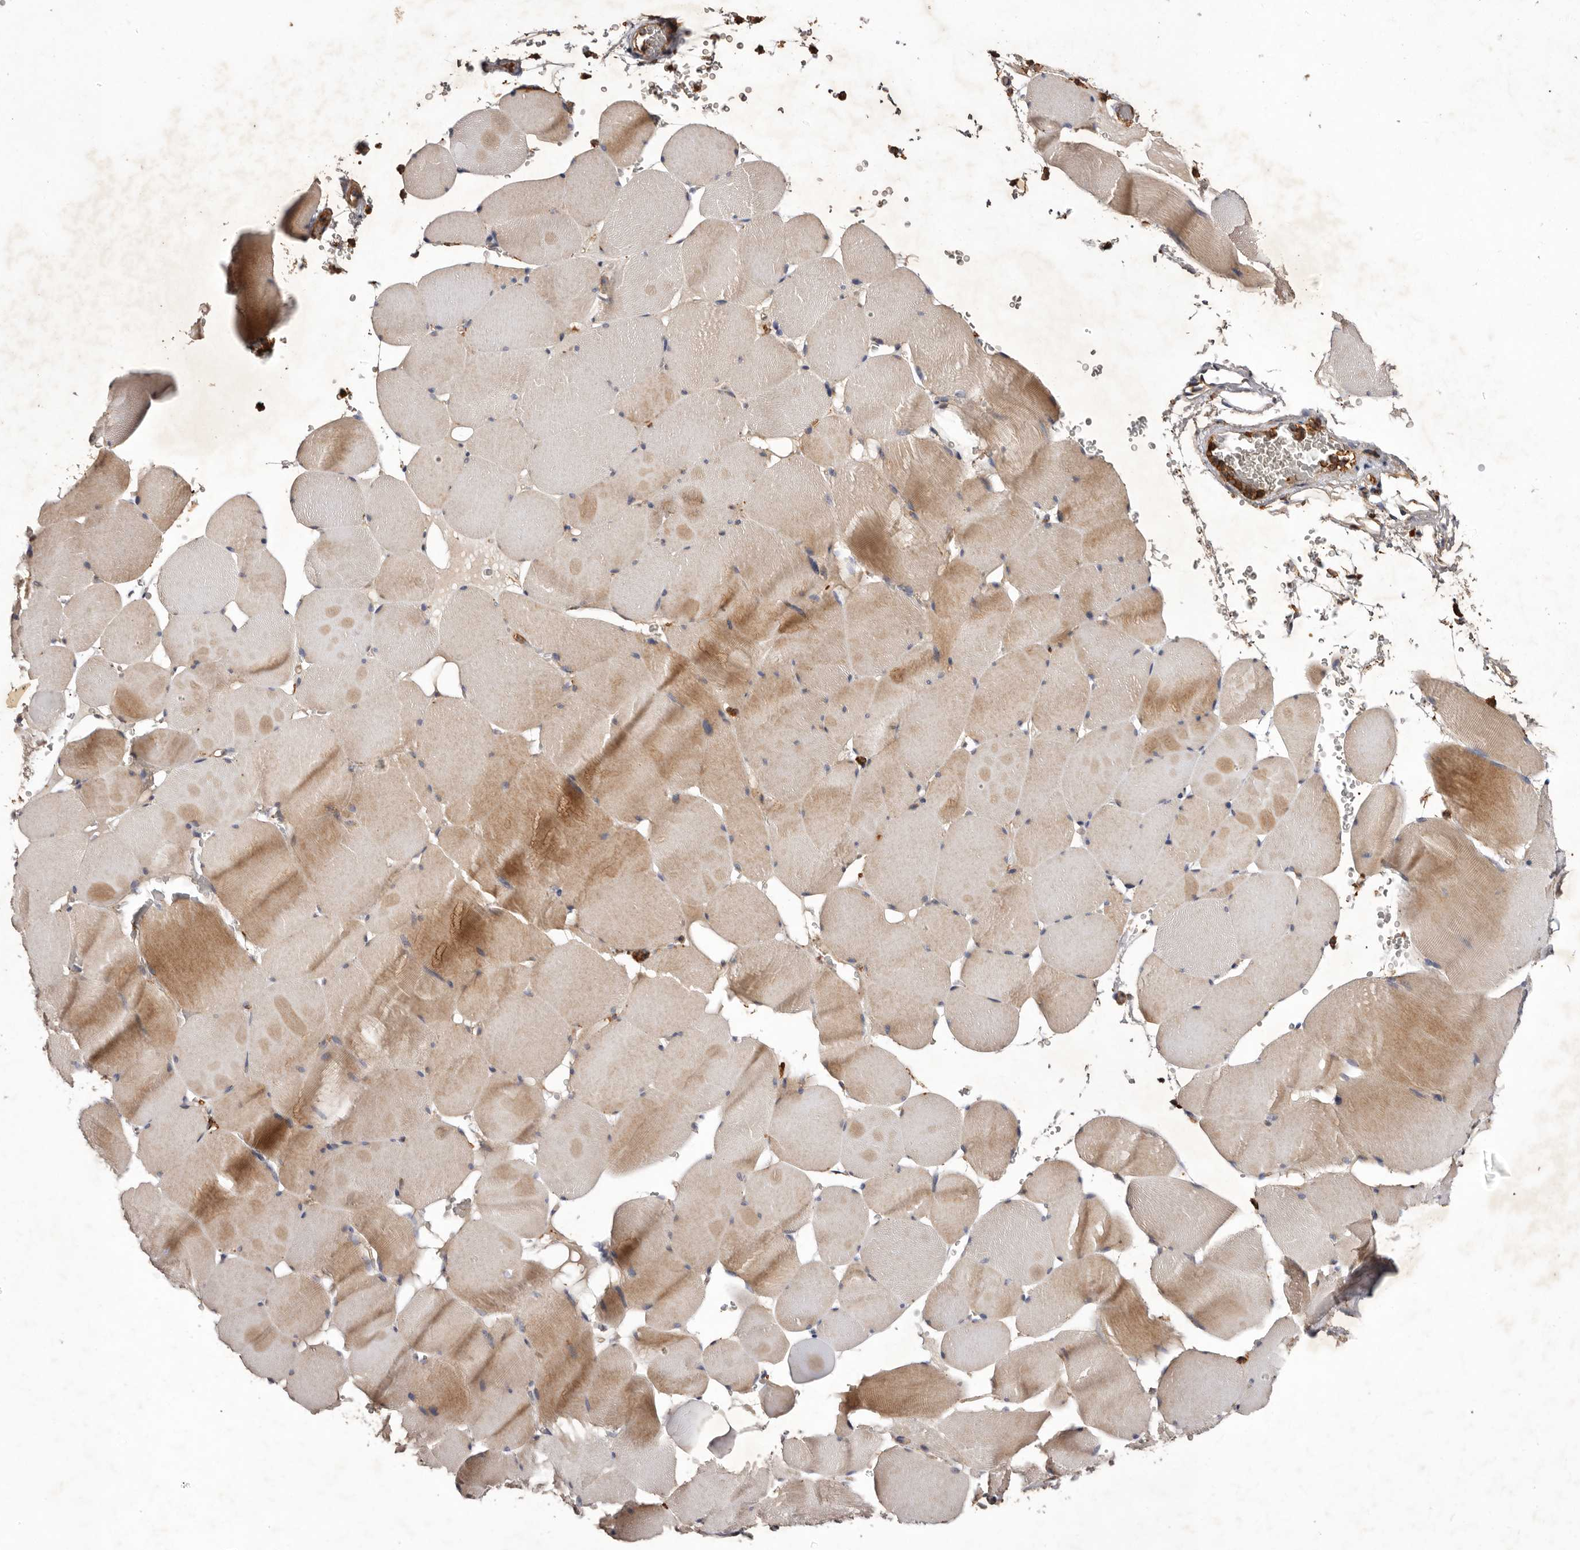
{"staining": {"intensity": "moderate", "quantity": "25%-75%", "location": "cytoplasmic/membranous"}, "tissue": "skeletal muscle", "cell_type": "Myocytes", "image_type": "normal", "snomed": [{"axis": "morphology", "description": "Normal tissue, NOS"}, {"axis": "topography", "description": "Skeletal muscle"}], "caption": "Immunohistochemistry (IHC) histopathology image of benign skeletal muscle stained for a protein (brown), which reveals medium levels of moderate cytoplasmic/membranous staining in approximately 25%-75% of myocytes.", "gene": "COQ8B", "patient": {"sex": "male", "age": 62}}